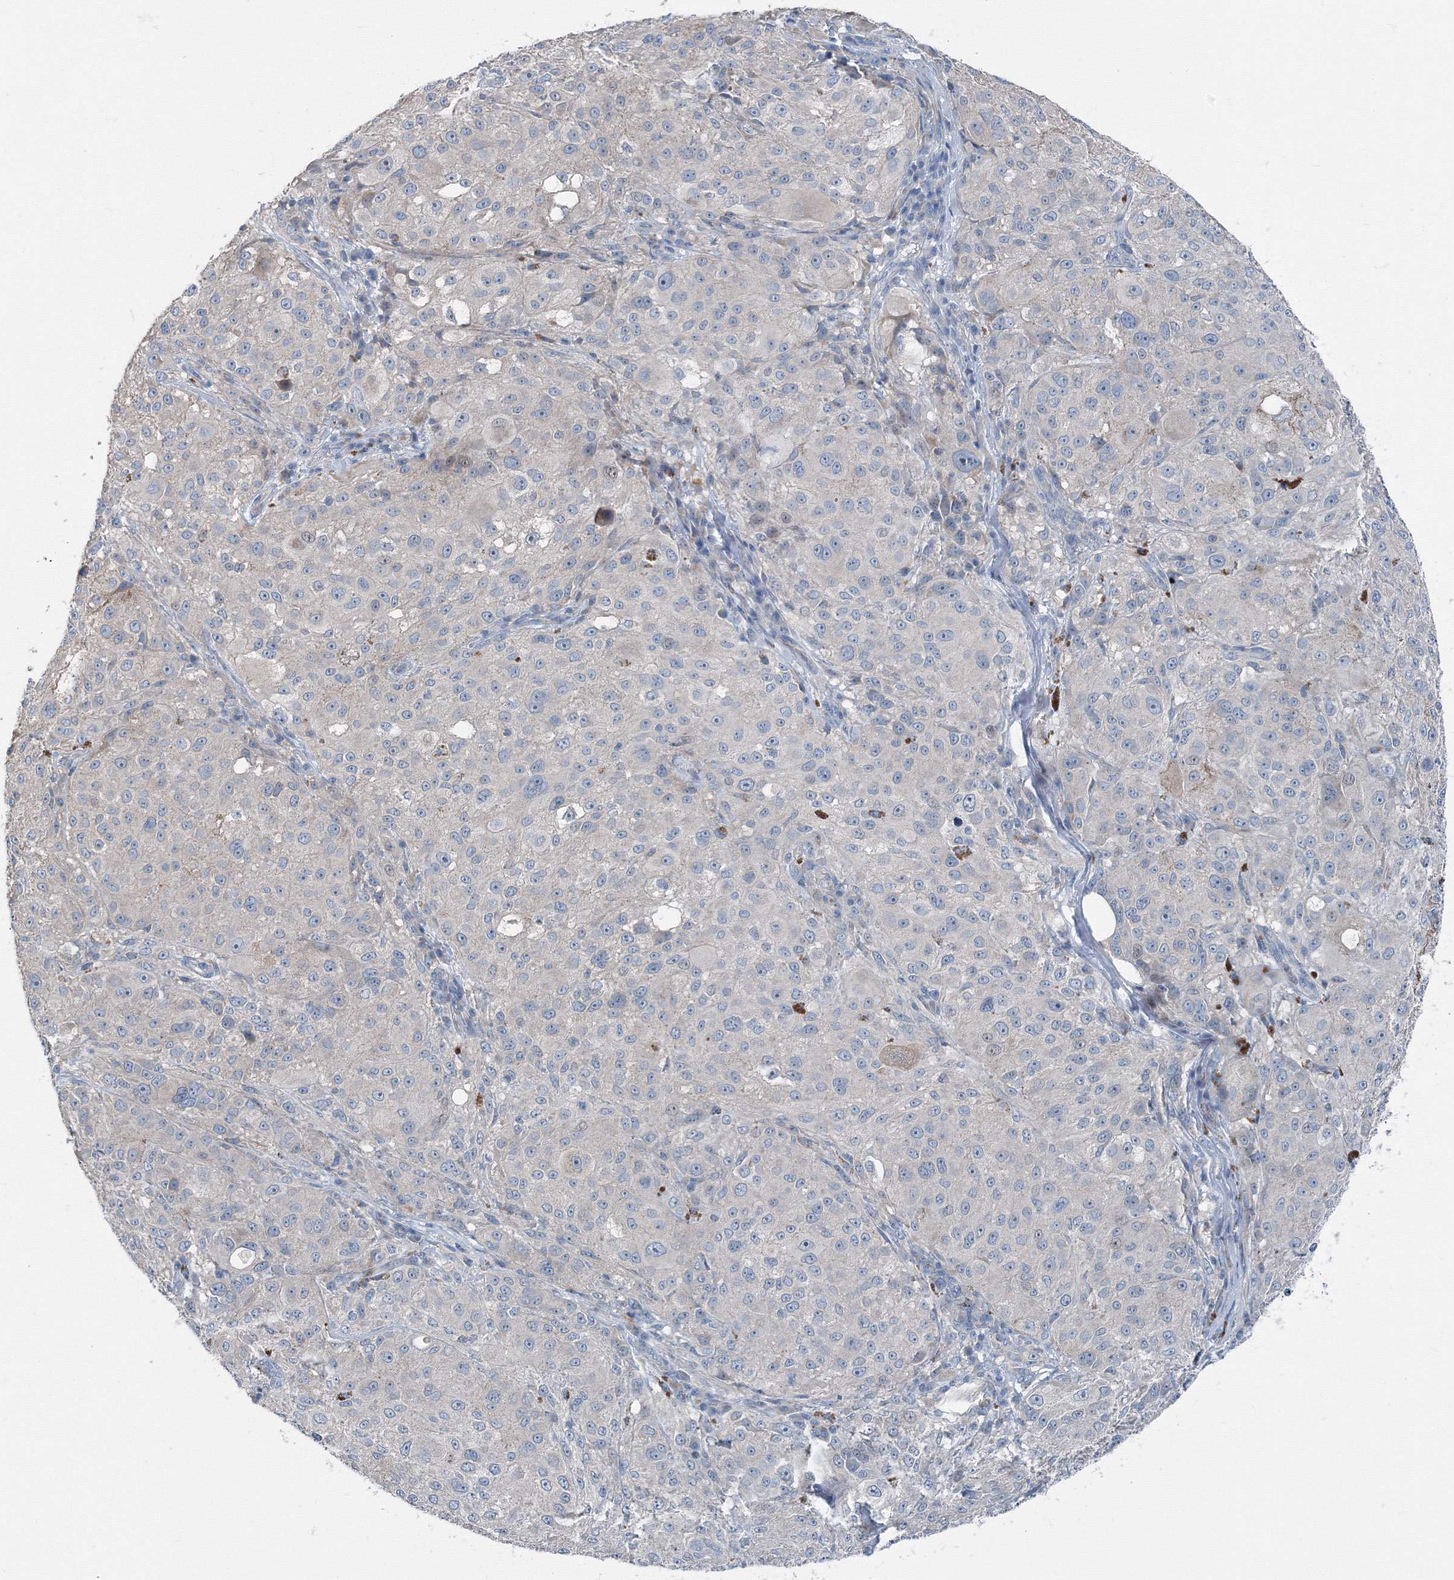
{"staining": {"intensity": "negative", "quantity": "none", "location": "none"}, "tissue": "melanoma", "cell_type": "Tumor cells", "image_type": "cancer", "snomed": [{"axis": "morphology", "description": "Necrosis, NOS"}, {"axis": "morphology", "description": "Malignant melanoma, NOS"}, {"axis": "topography", "description": "Skin"}], "caption": "Immunohistochemistry (IHC) photomicrograph of neoplastic tissue: human melanoma stained with DAB shows no significant protein positivity in tumor cells.", "gene": "AASDH", "patient": {"sex": "female", "age": 87}}